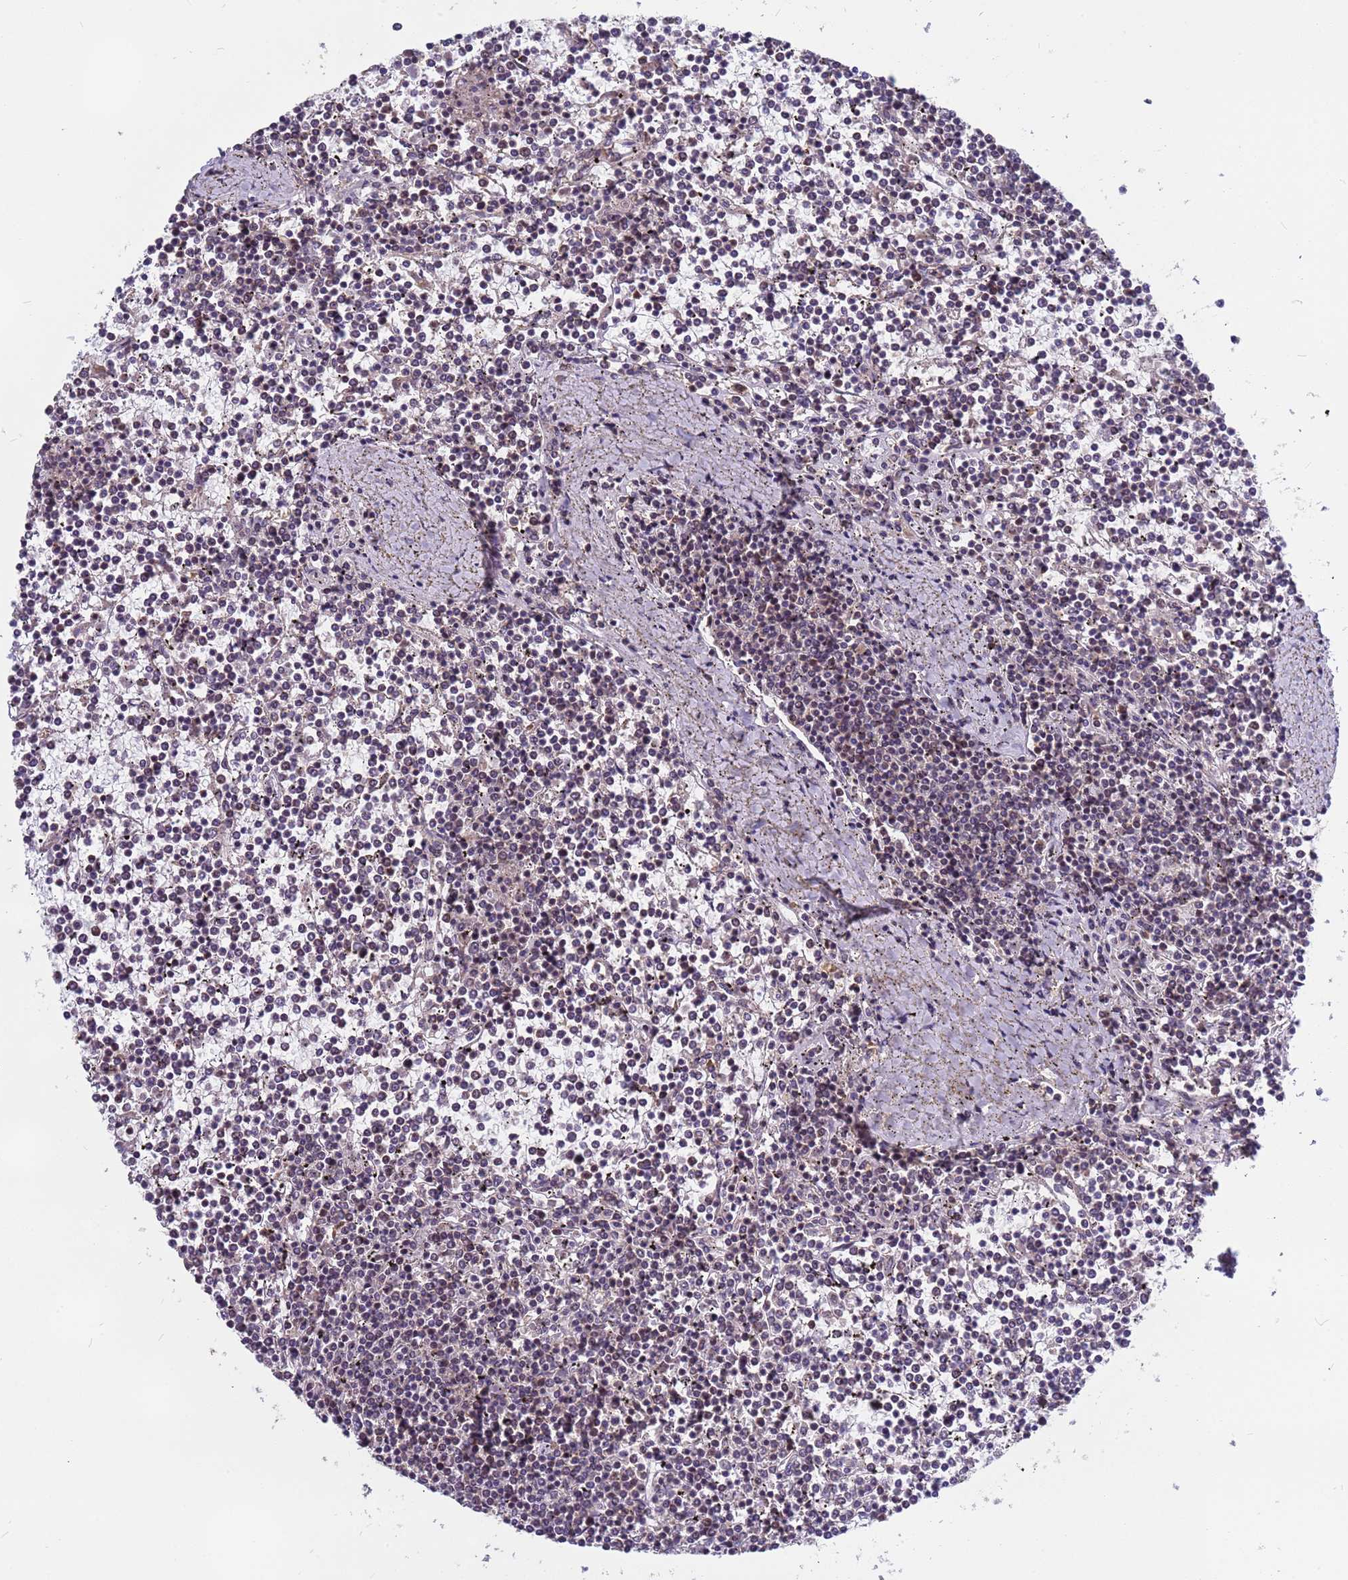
{"staining": {"intensity": "negative", "quantity": "none", "location": "none"}, "tissue": "lymphoma", "cell_type": "Tumor cells", "image_type": "cancer", "snomed": [{"axis": "morphology", "description": "Malignant lymphoma, non-Hodgkin's type, Low grade"}, {"axis": "topography", "description": "Spleen"}], "caption": "Lymphoma was stained to show a protein in brown. There is no significant expression in tumor cells.", "gene": "DENND2B", "patient": {"sex": "female", "age": 19}}